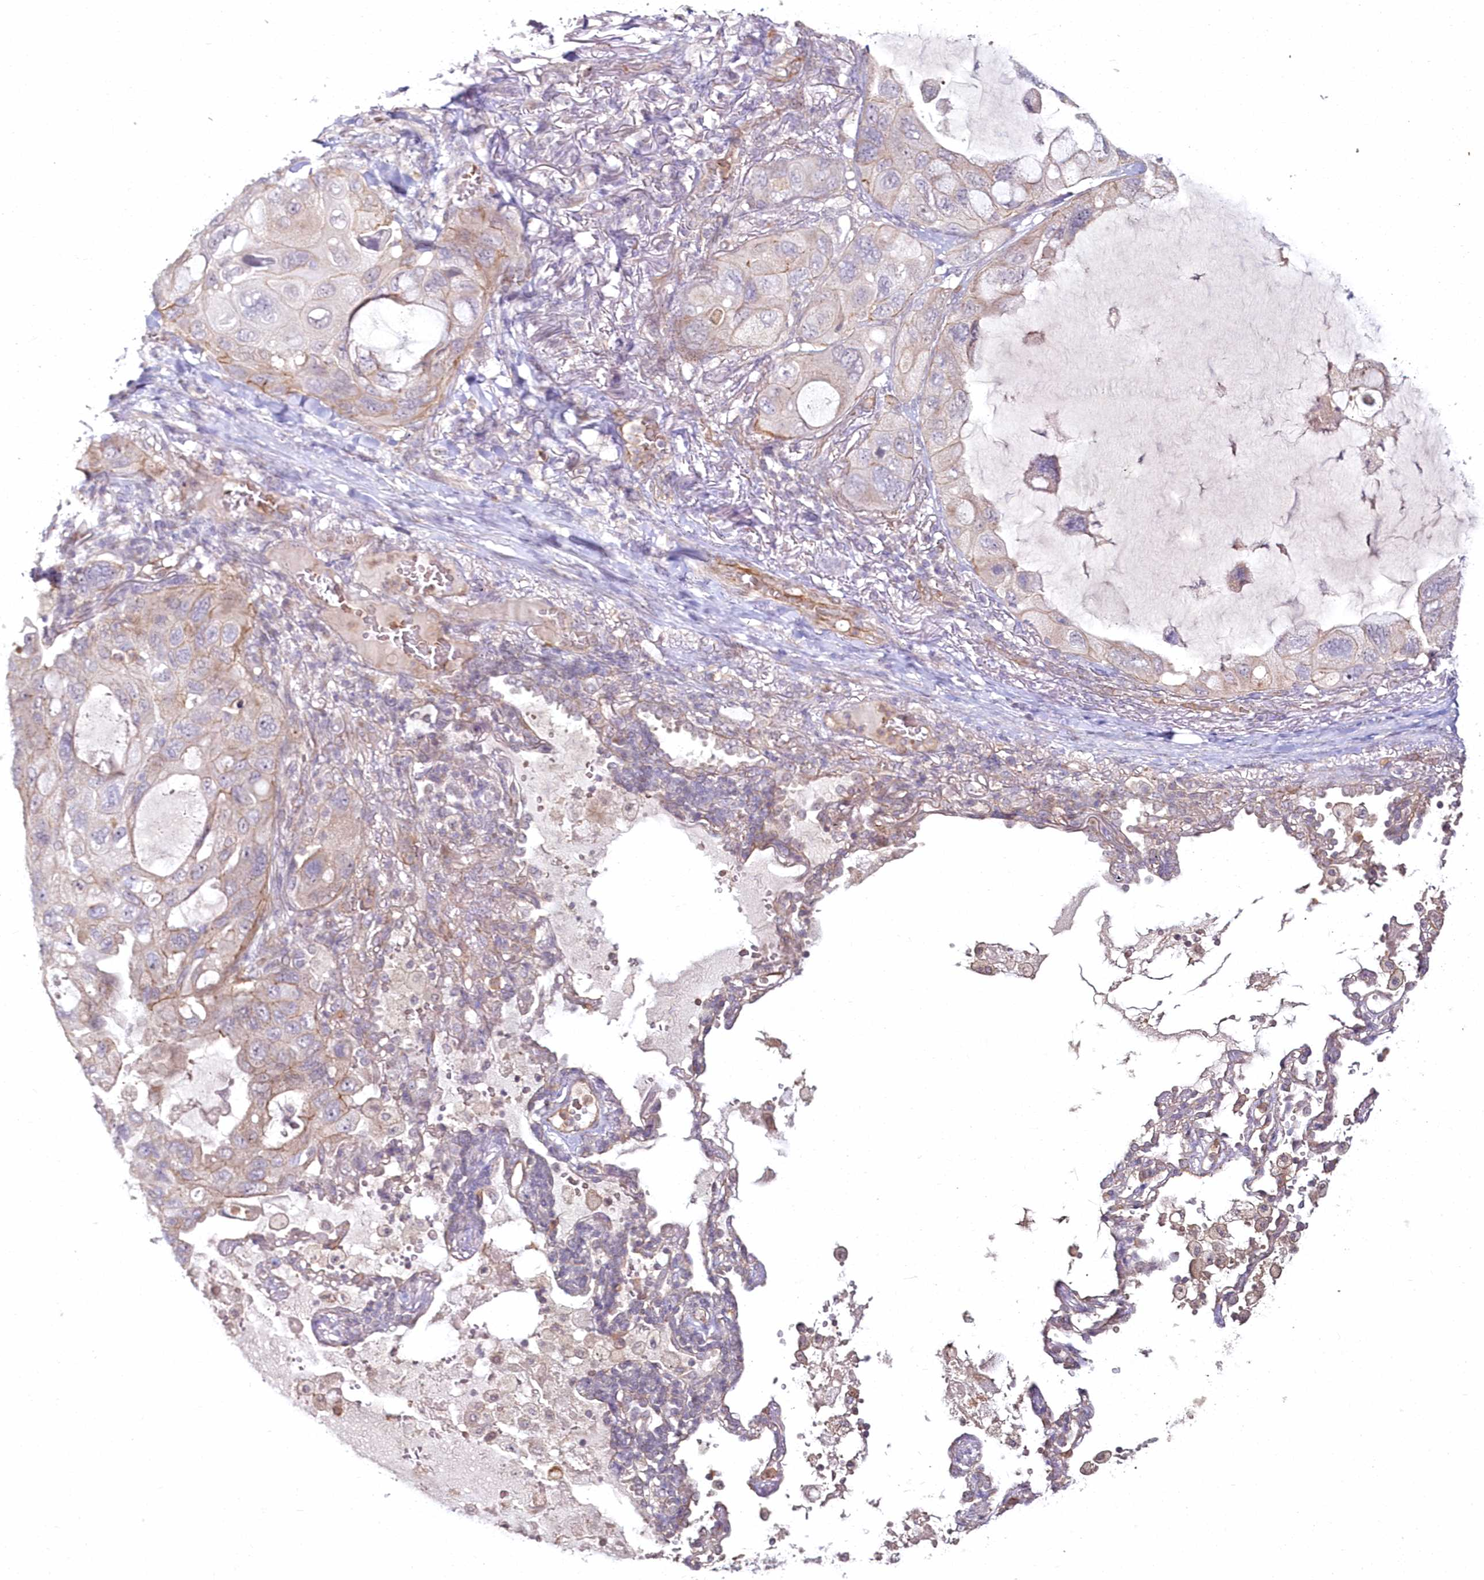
{"staining": {"intensity": "weak", "quantity": "<25%", "location": "cytoplasmic/membranous"}, "tissue": "lung cancer", "cell_type": "Tumor cells", "image_type": "cancer", "snomed": [{"axis": "morphology", "description": "Squamous cell carcinoma, NOS"}, {"axis": "topography", "description": "Lung"}], "caption": "This is an immunohistochemistry photomicrograph of human lung cancer (squamous cell carcinoma). There is no expression in tumor cells.", "gene": "HYCC2", "patient": {"sex": "female", "age": 73}}